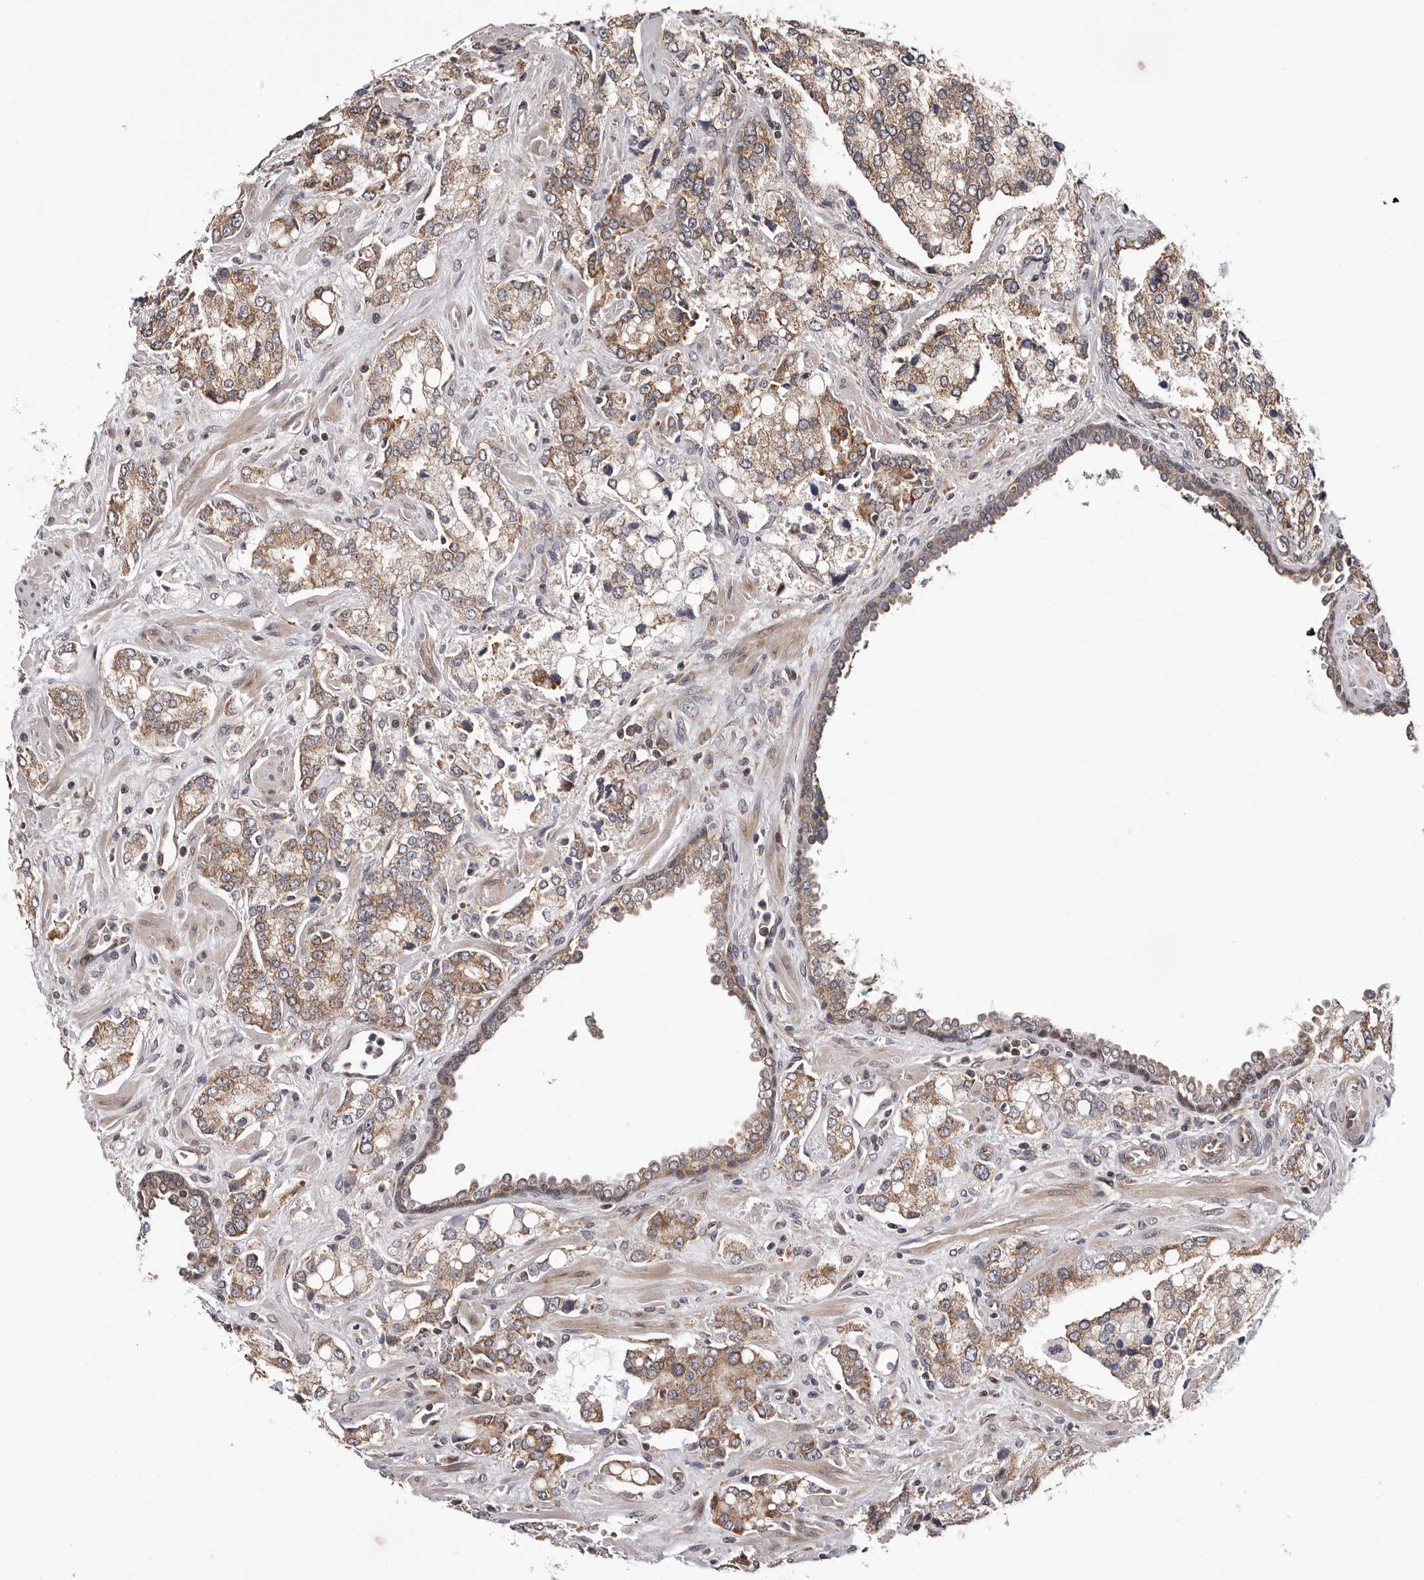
{"staining": {"intensity": "weak", "quantity": ">75%", "location": "cytoplasmic/membranous"}, "tissue": "prostate cancer", "cell_type": "Tumor cells", "image_type": "cancer", "snomed": [{"axis": "morphology", "description": "Adenocarcinoma, High grade"}, {"axis": "topography", "description": "Prostate"}], "caption": "Prostate cancer (adenocarcinoma (high-grade)) stained with a protein marker displays weak staining in tumor cells.", "gene": "VPS37A", "patient": {"sex": "male", "age": 67}}